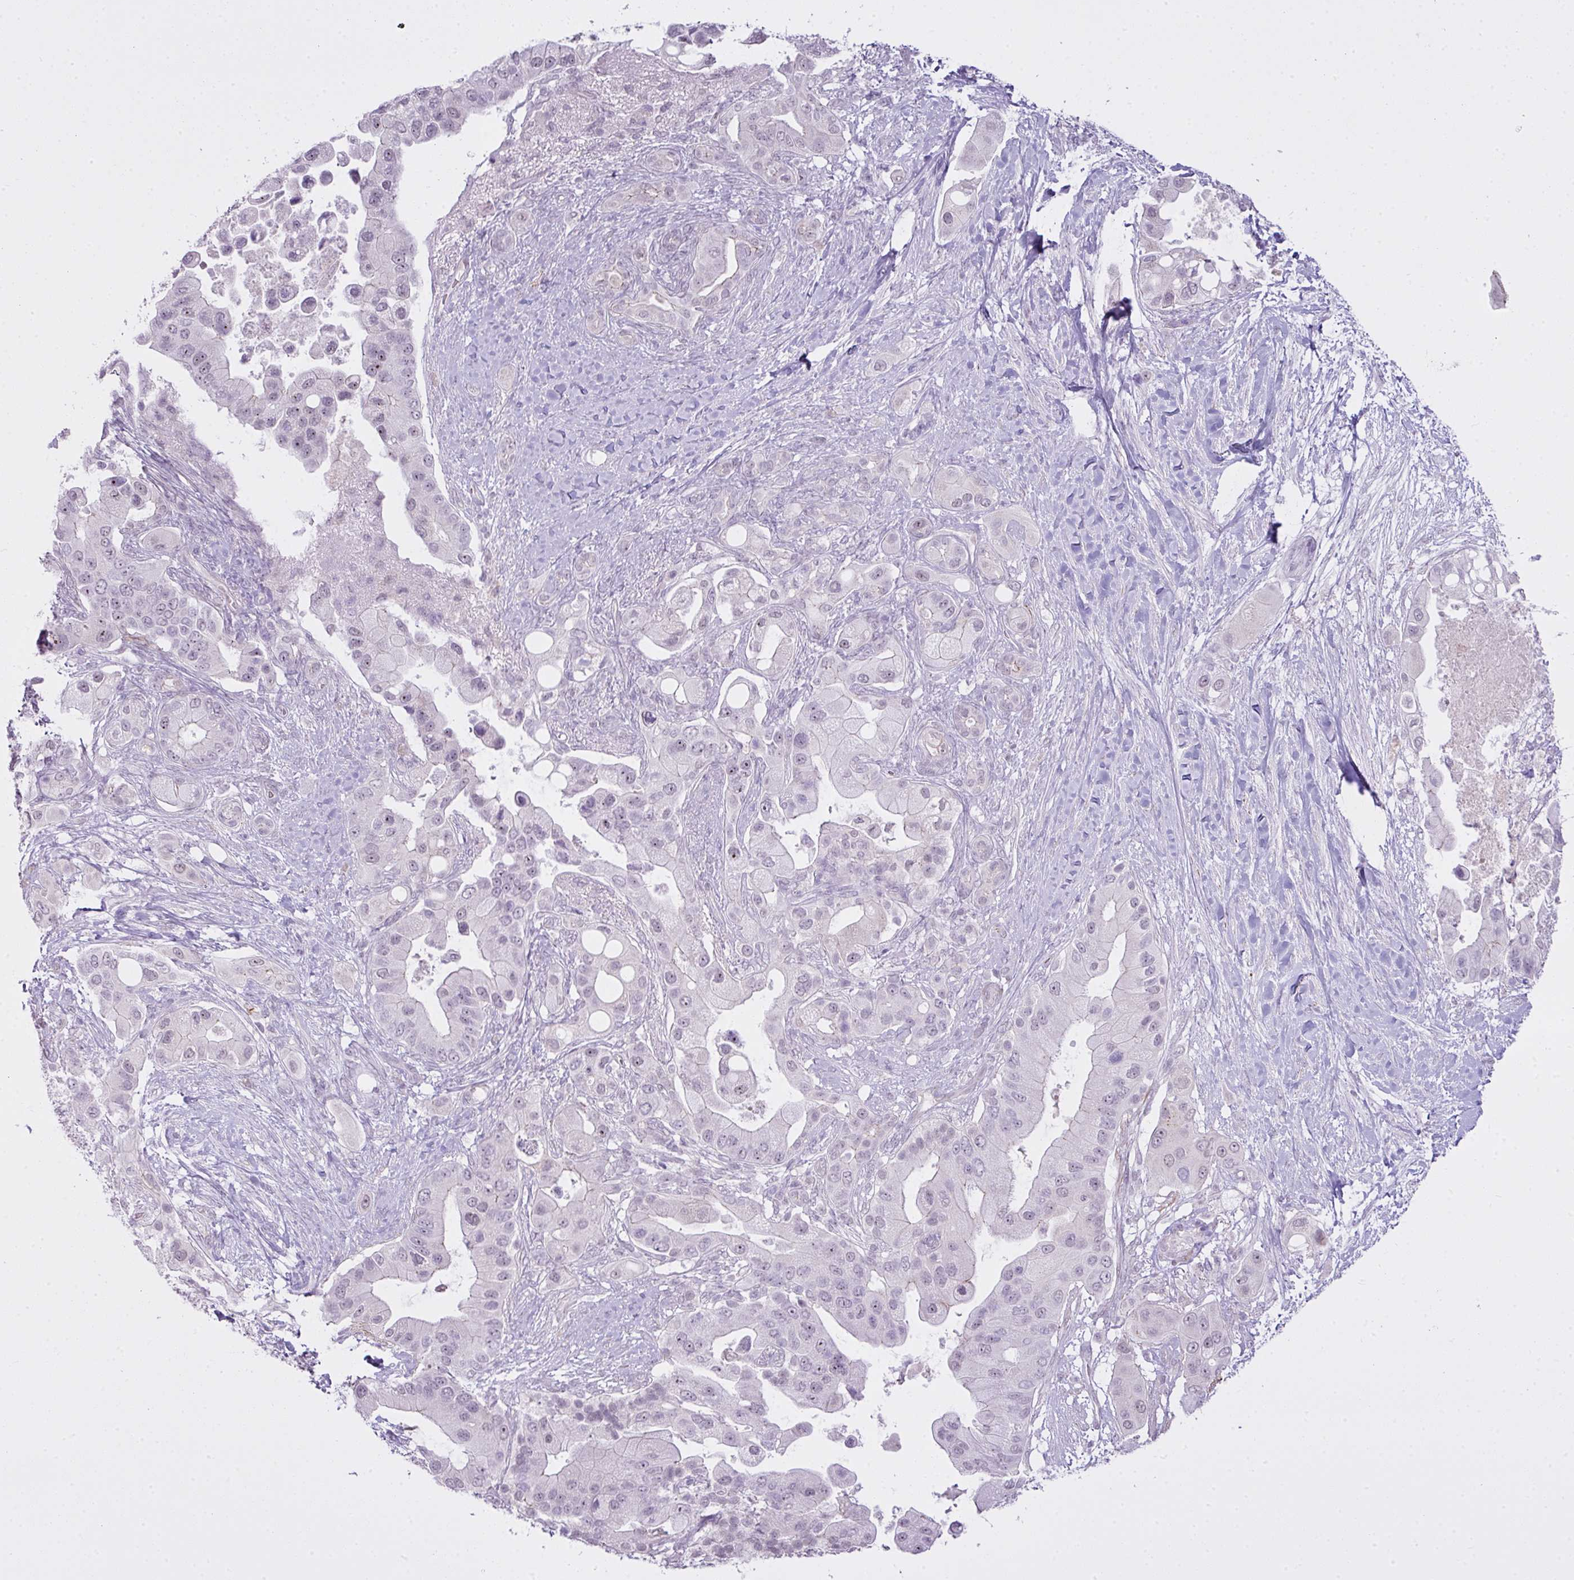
{"staining": {"intensity": "negative", "quantity": "none", "location": "none"}, "tissue": "pancreatic cancer", "cell_type": "Tumor cells", "image_type": "cancer", "snomed": [{"axis": "morphology", "description": "Adenocarcinoma, NOS"}, {"axis": "topography", "description": "Pancreas"}], "caption": "Human pancreatic cancer (adenocarcinoma) stained for a protein using immunohistochemistry (IHC) reveals no staining in tumor cells.", "gene": "ZNF688", "patient": {"sex": "male", "age": 57}}